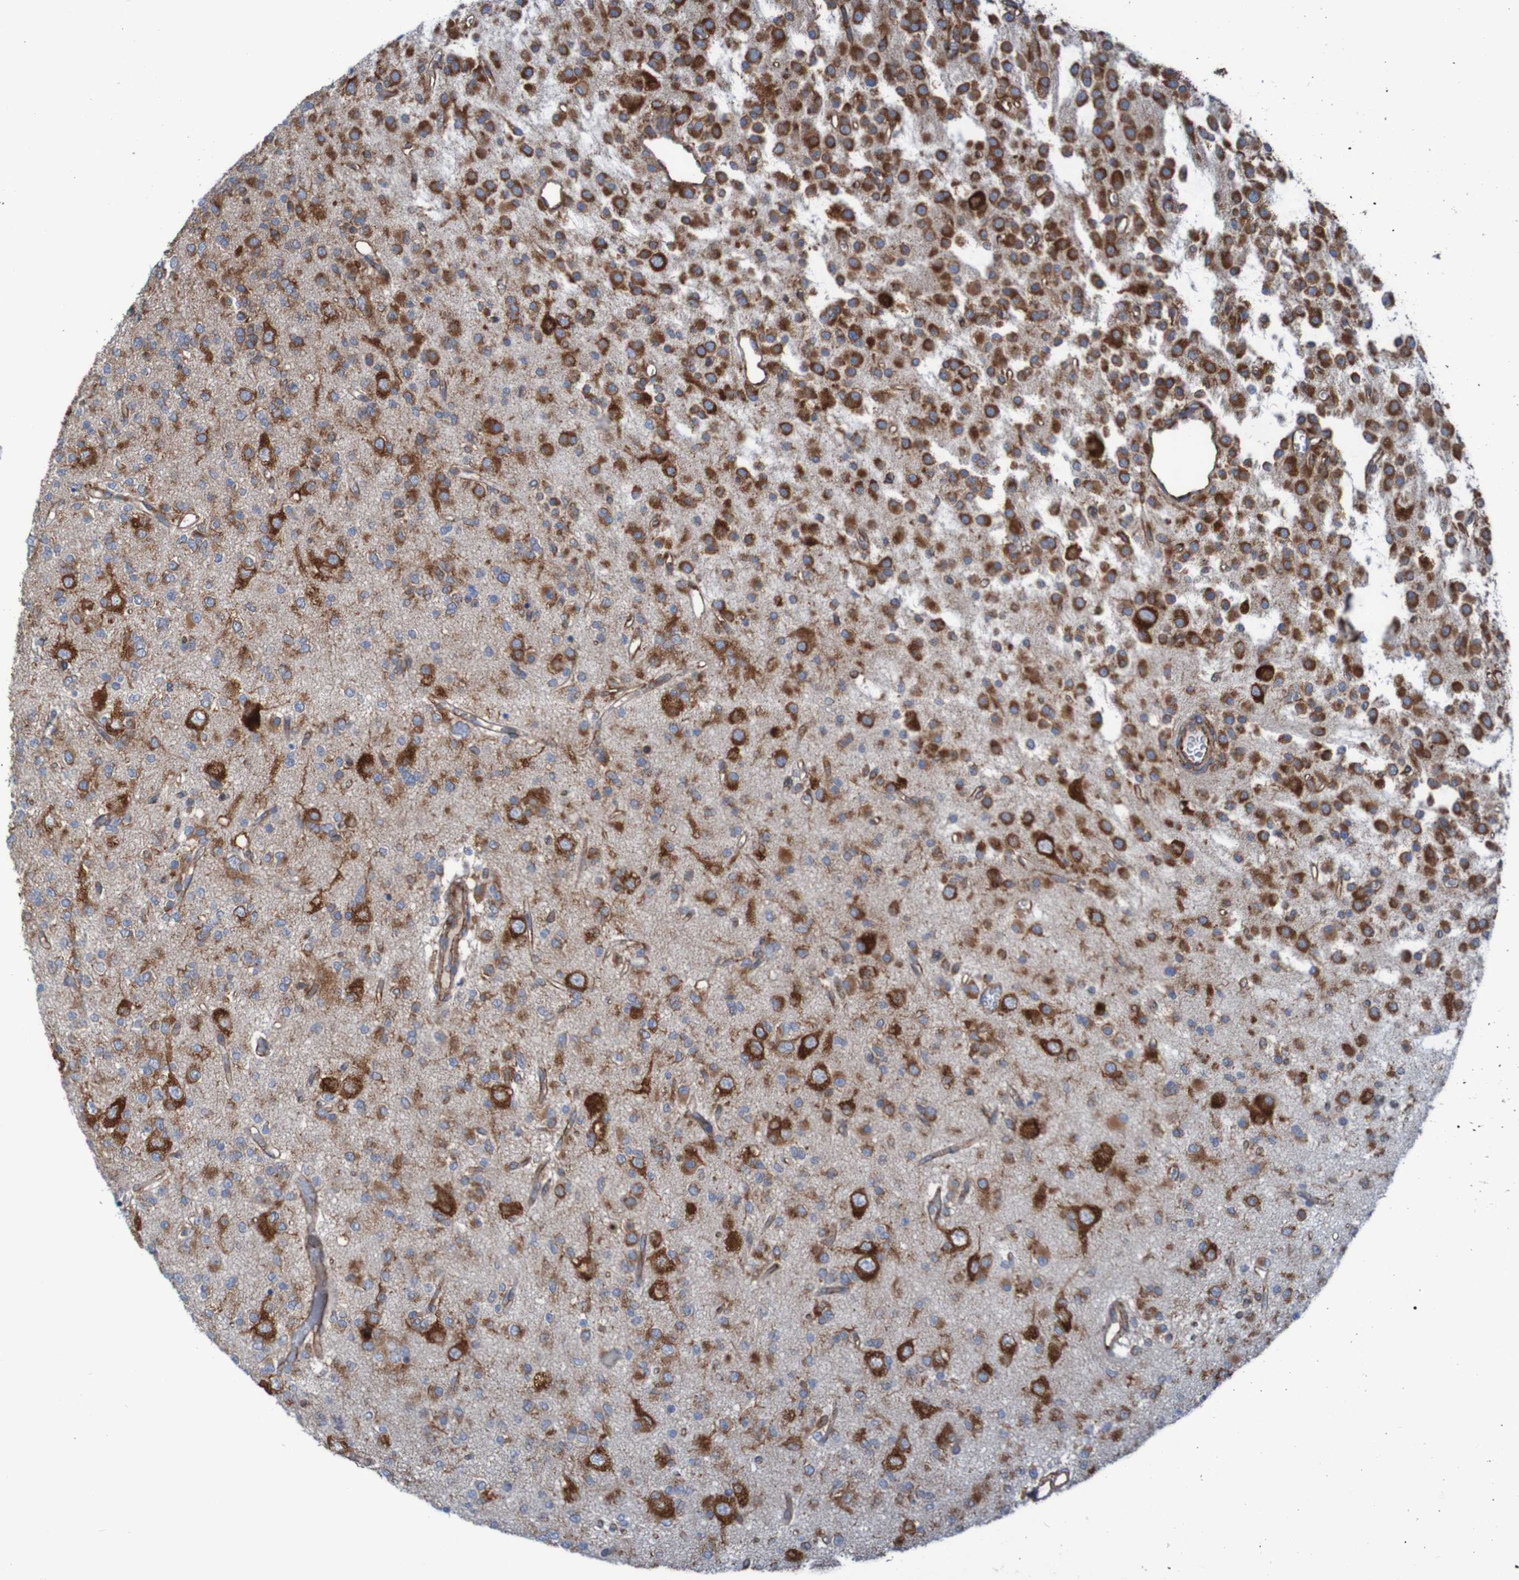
{"staining": {"intensity": "strong", "quantity": ">75%", "location": "cytoplasmic/membranous"}, "tissue": "glioma", "cell_type": "Tumor cells", "image_type": "cancer", "snomed": [{"axis": "morphology", "description": "Glioma, malignant, Low grade"}, {"axis": "topography", "description": "Brain"}], "caption": "Glioma stained for a protein demonstrates strong cytoplasmic/membranous positivity in tumor cells. (DAB IHC, brown staining for protein, blue staining for nuclei).", "gene": "RPL10", "patient": {"sex": "male", "age": 38}}